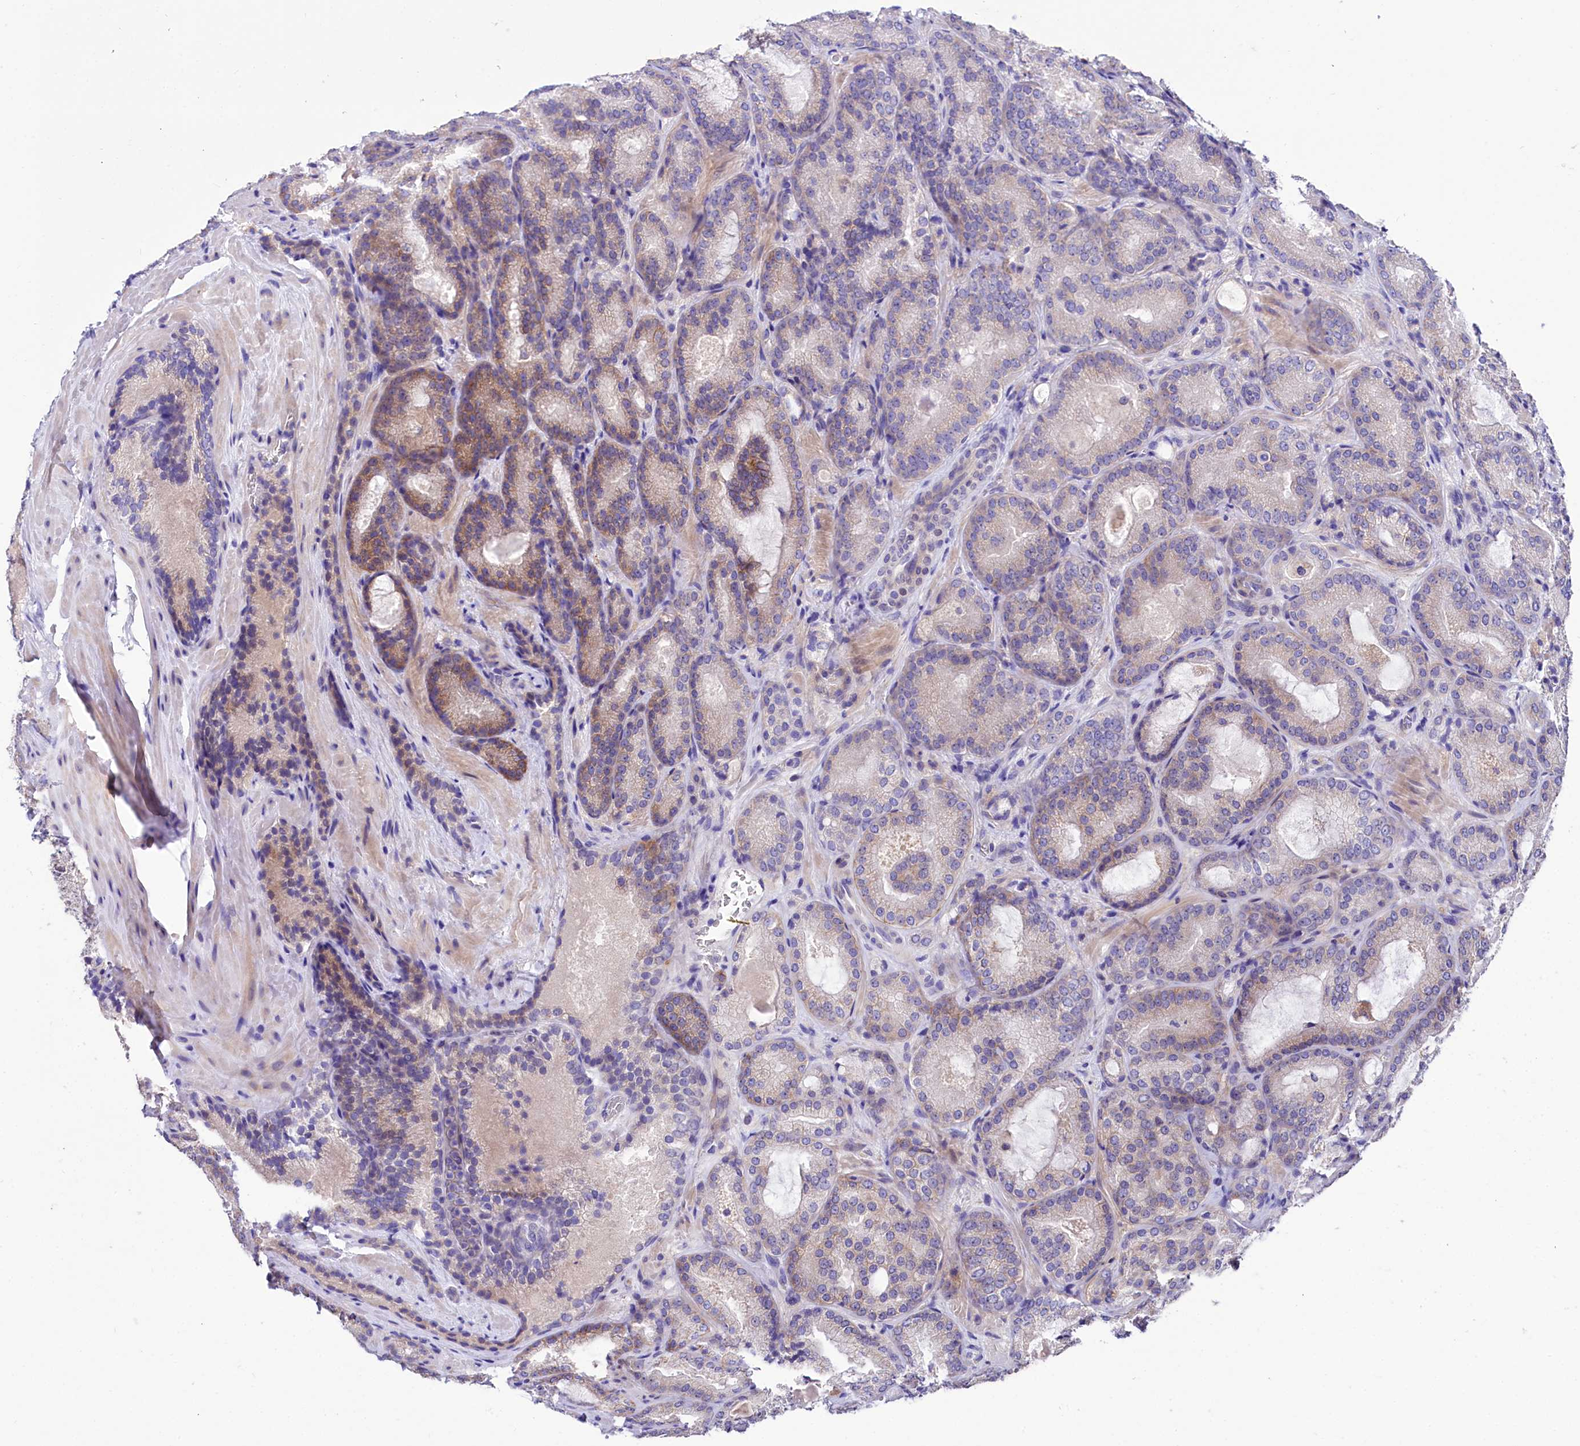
{"staining": {"intensity": "moderate", "quantity": "<25%", "location": "cytoplasmic/membranous"}, "tissue": "prostate cancer", "cell_type": "Tumor cells", "image_type": "cancer", "snomed": [{"axis": "morphology", "description": "Adenocarcinoma, Low grade"}, {"axis": "topography", "description": "Prostate"}], "caption": "Prostate low-grade adenocarcinoma stained with a protein marker reveals moderate staining in tumor cells.", "gene": "ABHD5", "patient": {"sex": "male", "age": 74}}